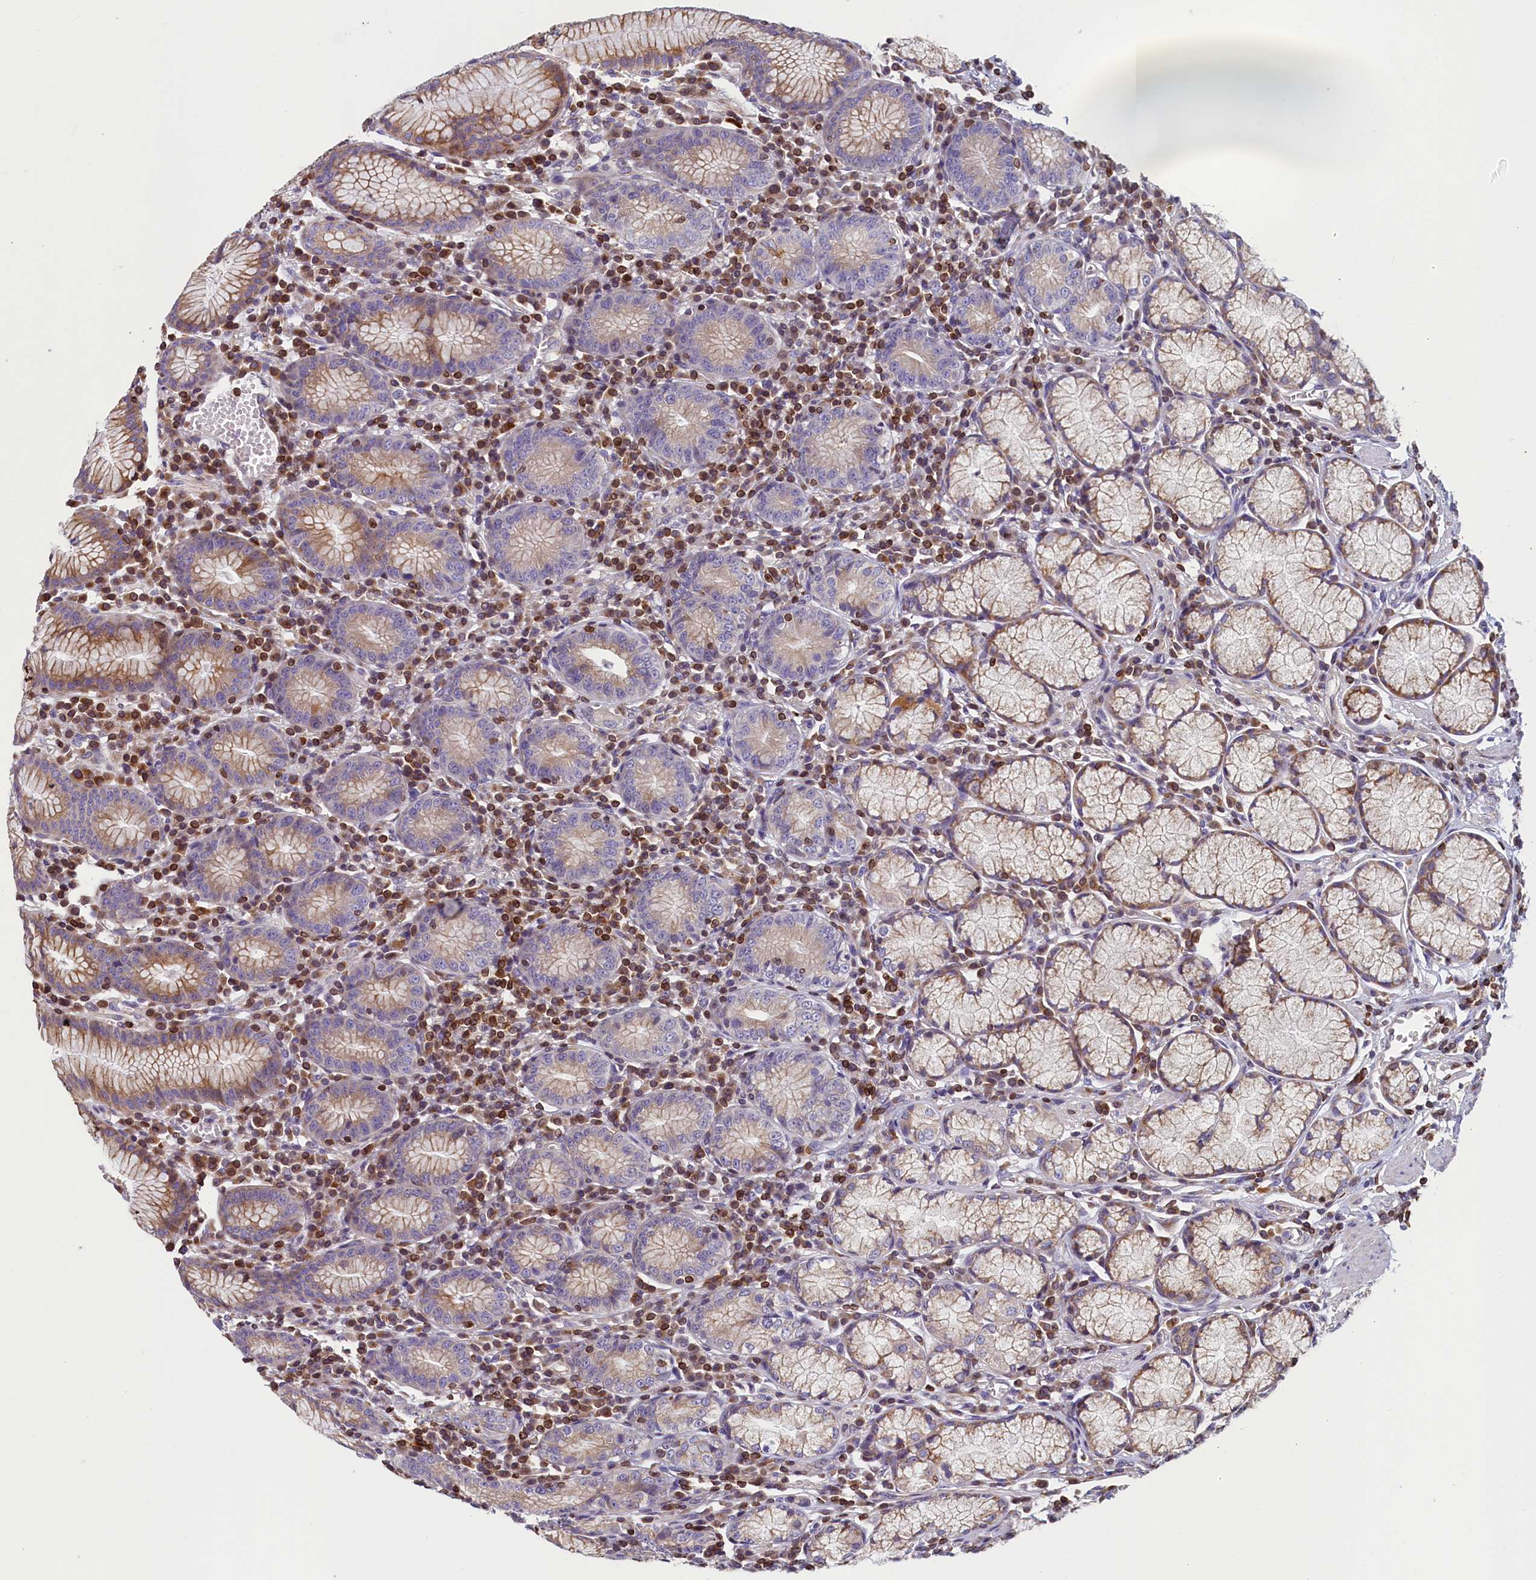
{"staining": {"intensity": "moderate", "quantity": "25%-75%", "location": "cytoplasmic/membranous"}, "tissue": "stomach", "cell_type": "Glandular cells", "image_type": "normal", "snomed": [{"axis": "morphology", "description": "Normal tissue, NOS"}, {"axis": "topography", "description": "Stomach"}], "caption": "IHC staining of benign stomach, which reveals medium levels of moderate cytoplasmic/membranous staining in about 25%-75% of glandular cells indicating moderate cytoplasmic/membranous protein expression. The staining was performed using DAB (brown) for protein detection and nuclei were counterstained in hematoxylin (blue).", "gene": "TRAF3IP3", "patient": {"sex": "male", "age": 55}}